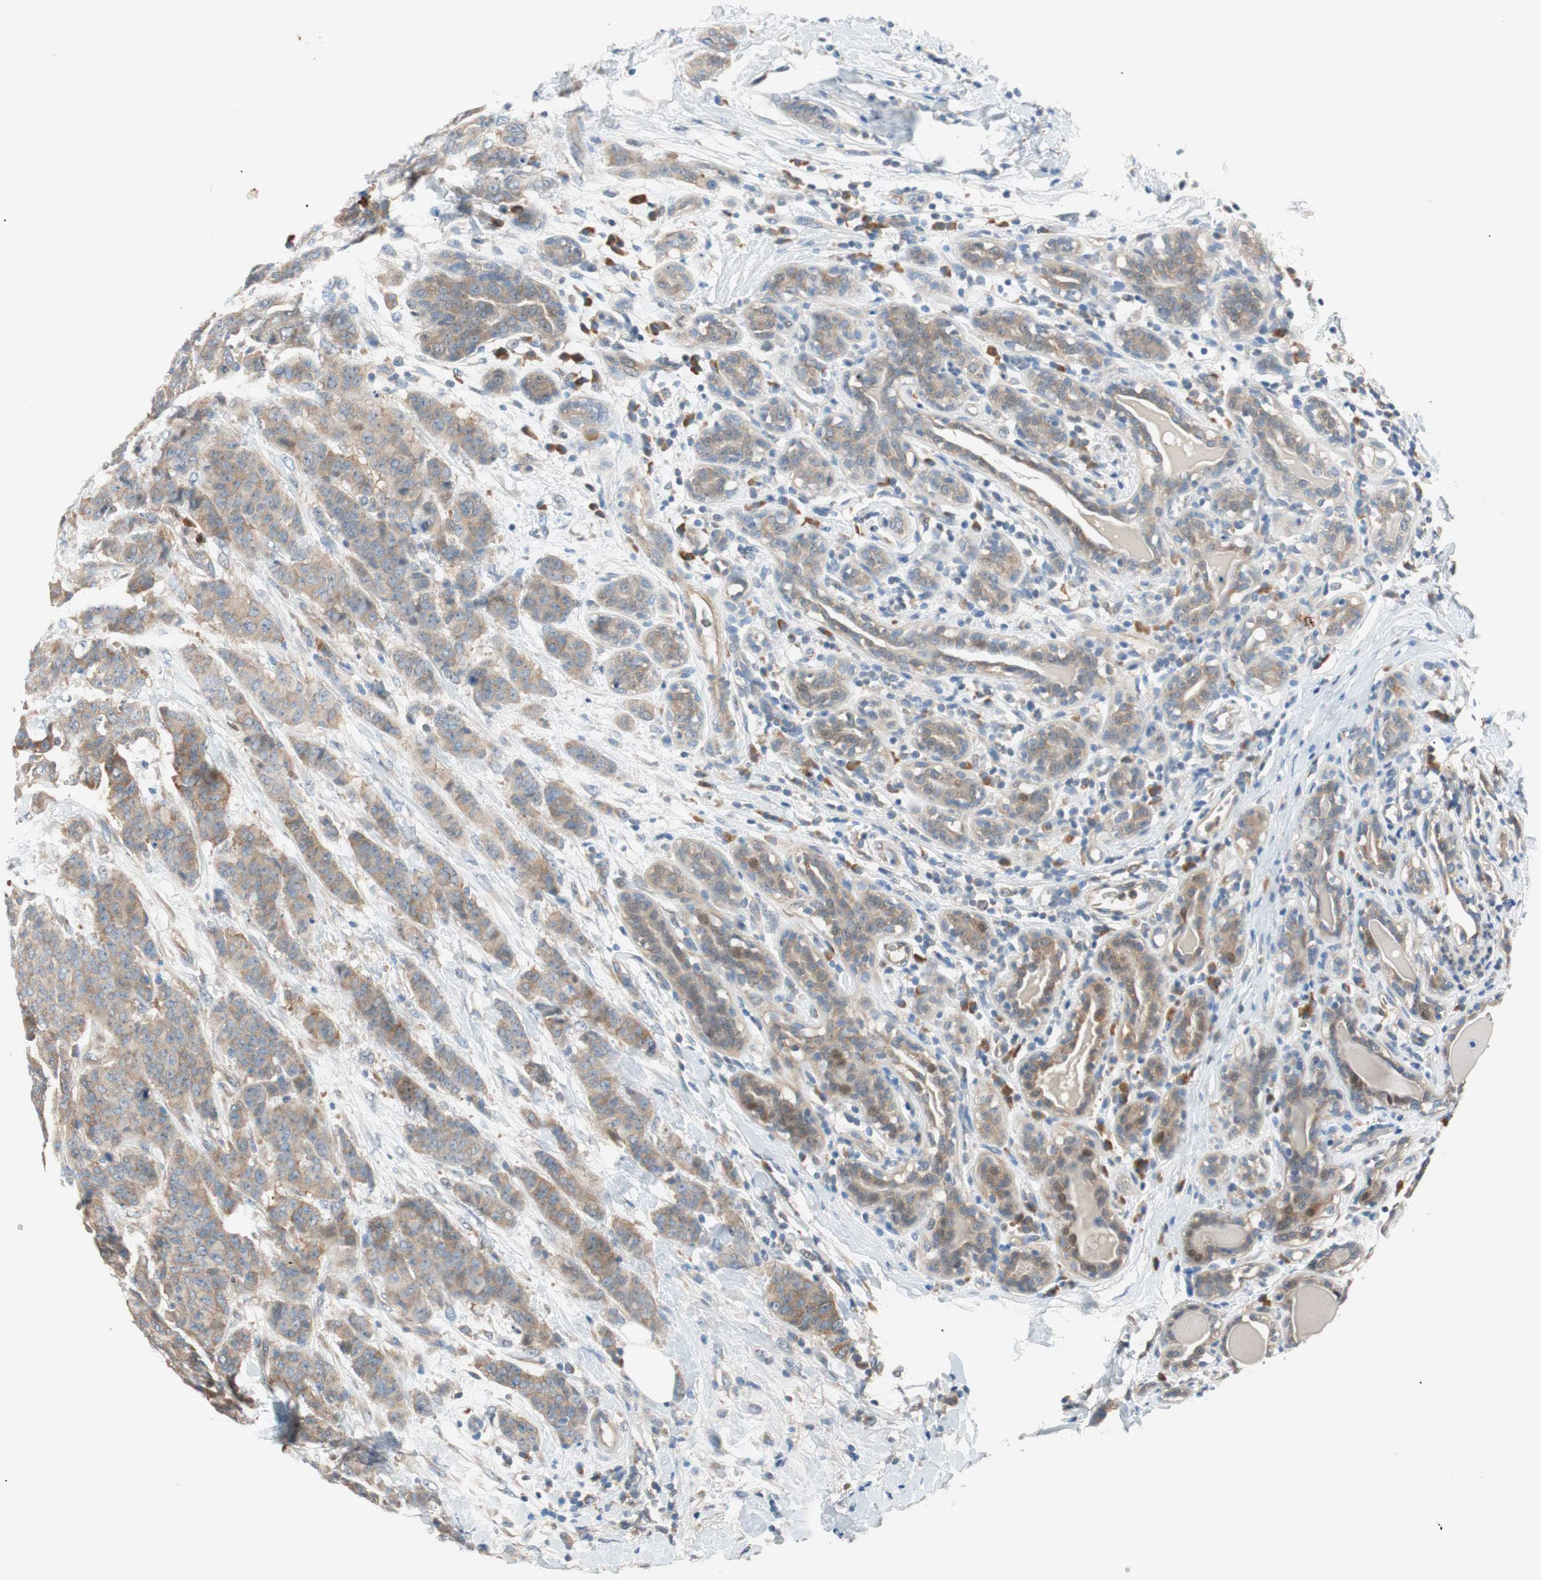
{"staining": {"intensity": "moderate", "quantity": ">75%", "location": "cytoplasmic/membranous"}, "tissue": "breast cancer", "cell_type": "Tumor cells", "image_type": "cancer", "snomed": [{"axis": "morphology", "description": "Duct carcinoma"}, {"axis": "topography", "description": "Breast"}], "caption": "Moderate cytoplasmic/membranous protein positivity is identified in approximately >75% of tumor cells in breast infiltrating ductal carcinoma.", "gene": "PCK1", "patient": {"sex": "female", "age": 40}}